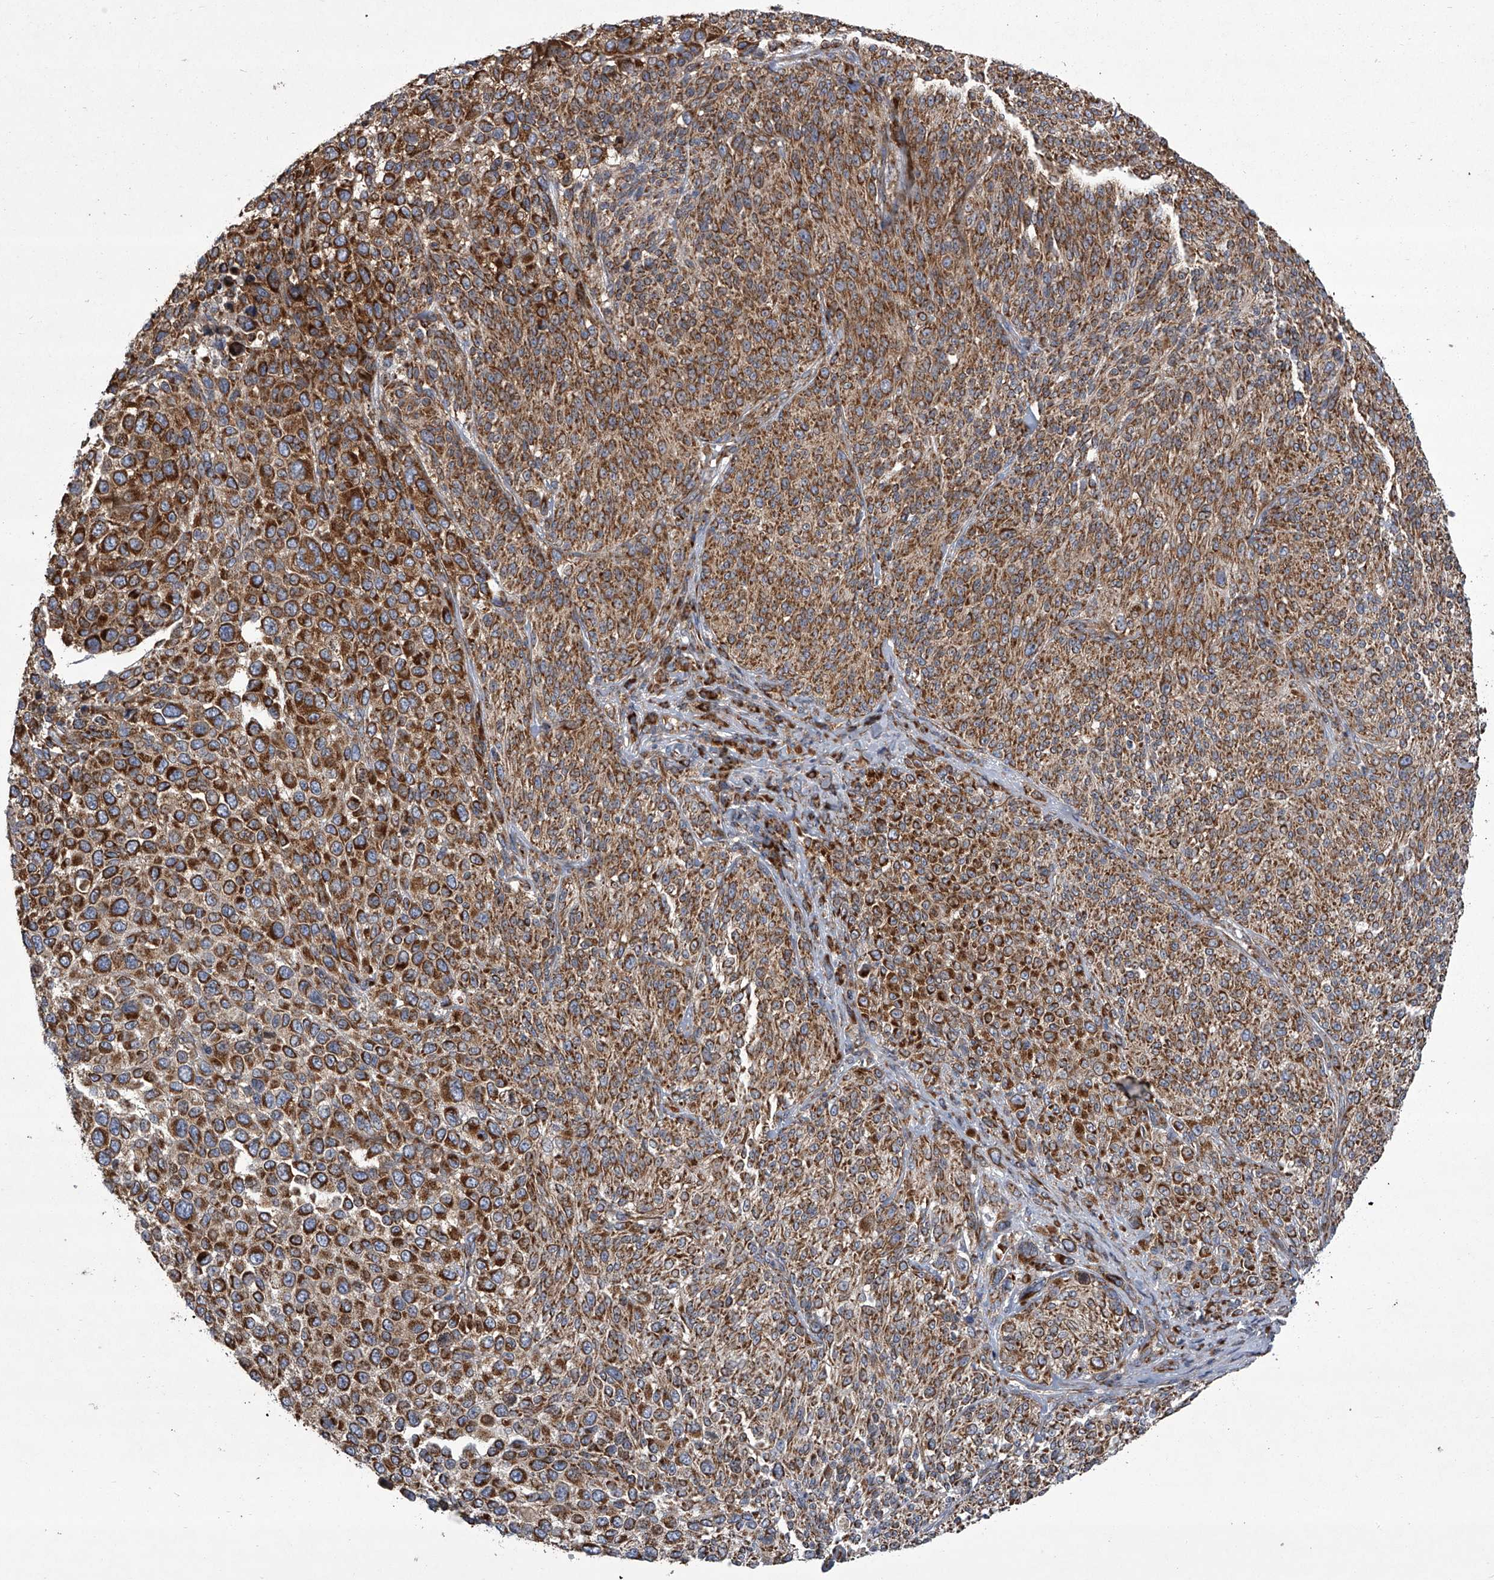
{"staining": {"intensity": "moderate", "quantity": ">75%", "location": "cytoplasmic/membranous"}, "tissue": "melanoma", "cell_type": "Tumor cells", "image_type": "cancer", "snomed": [{"axis": "morphology", "description": "Malignant melanoma, NOS"}, {"axis": "topography", "description": "Skin of trunk"}], "caption": "The micrograph displays immunohistochemical staining of malignant melanoma. There is moderate cytoplasmic/membranous positivity is appreciated in approximately >75% of tumor cells.", "gene": "ZC3H15", "patient": {"sex": "male", "age": 71}}